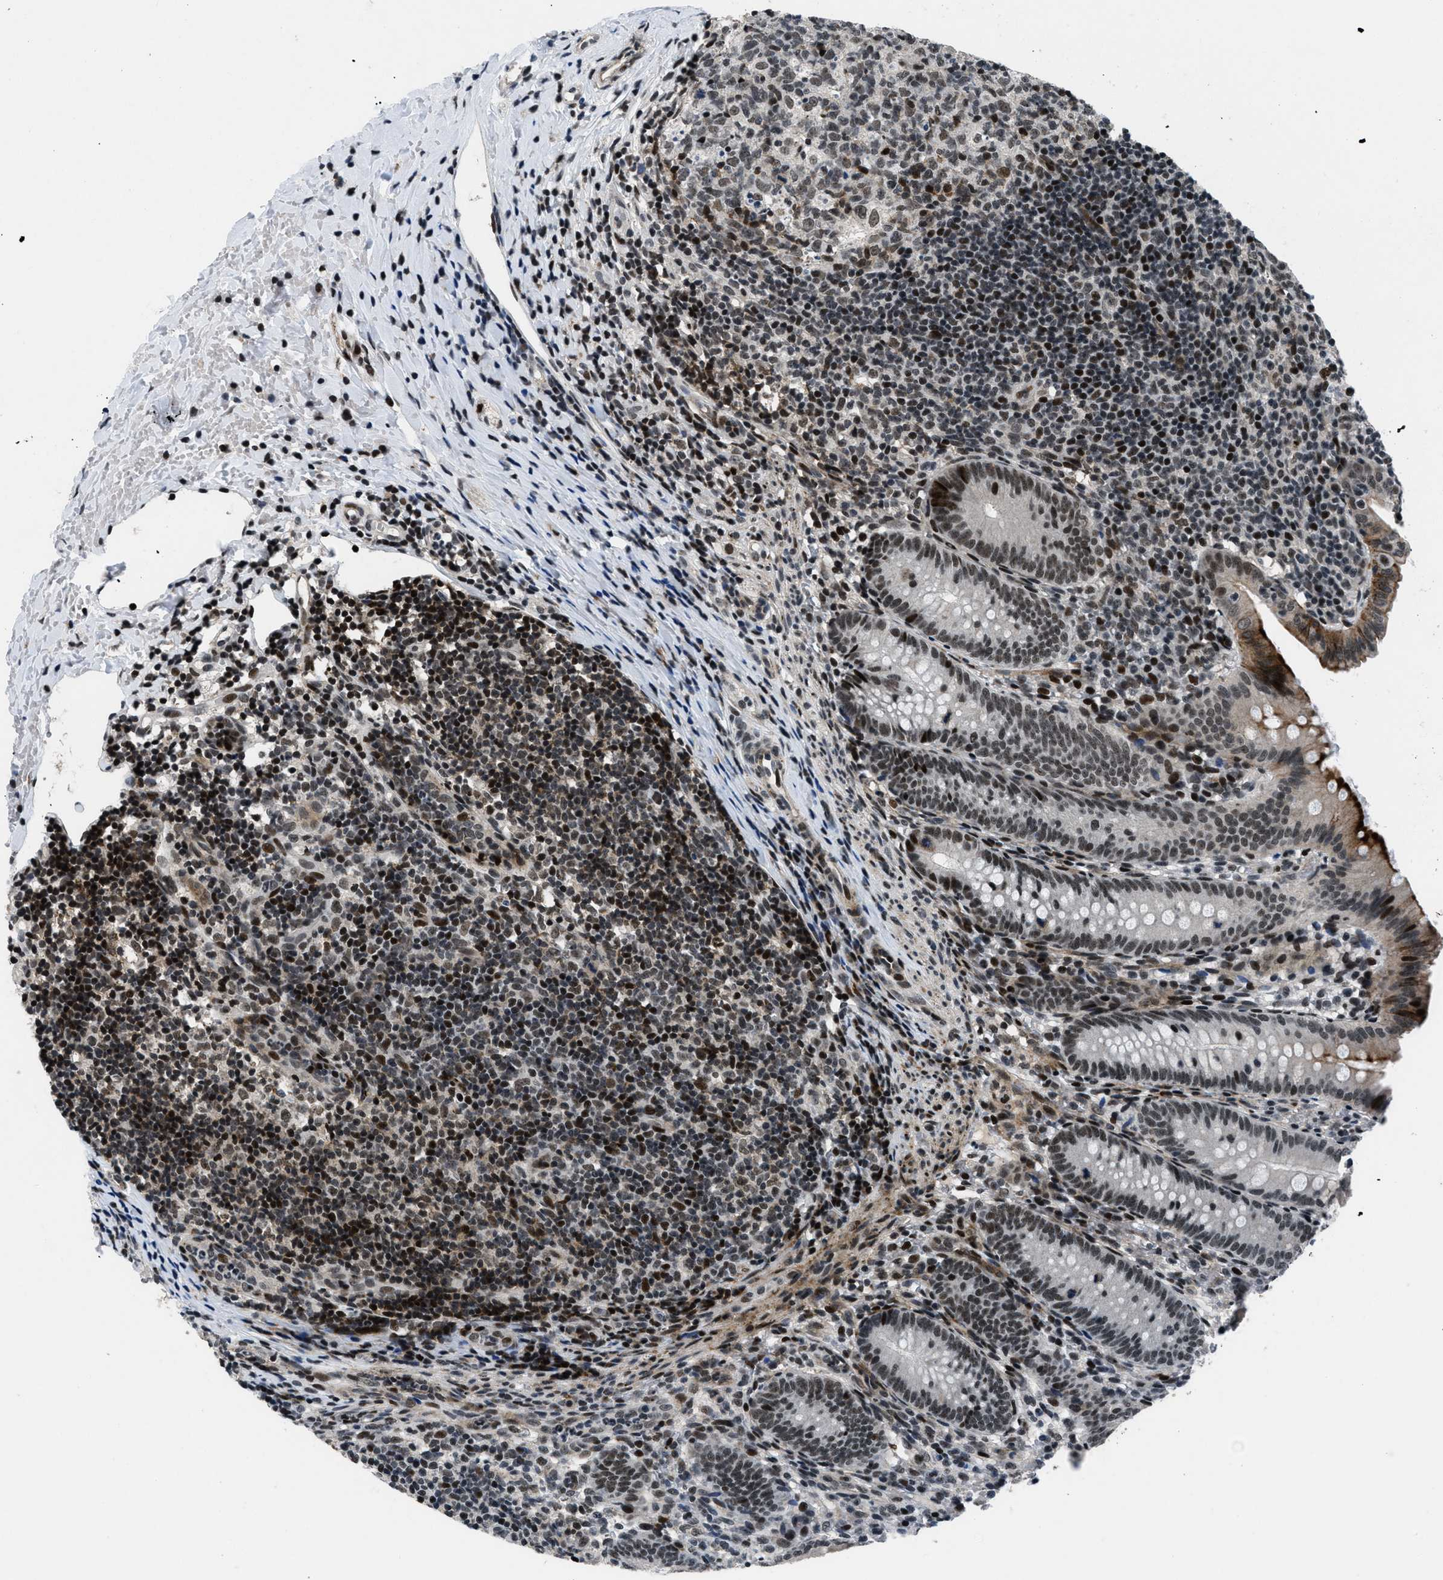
{"staining": {"intensity": "strong", "quantity": ">75%", "location": "nuclear"}, "tissue": "appendix", "cell_type": "Glandular cells", "image_type": "normal", "snomed": [{"axis": "morphology", "description": "Normal tissue, NOS"}, {"axis": "topography", "description": "Appendix"}], "caption": "A high-resolution micrograph shows immunohistochemistry staining of normal appendix, which reveals strong nuclear expression in about >75% of glandular cells. Immunohistochemistry (ihc) stains the protein in brown and the nuclei are stained blue.", "gene": "SMARCB1", "patient": {"sex": "male", "age": 1}}